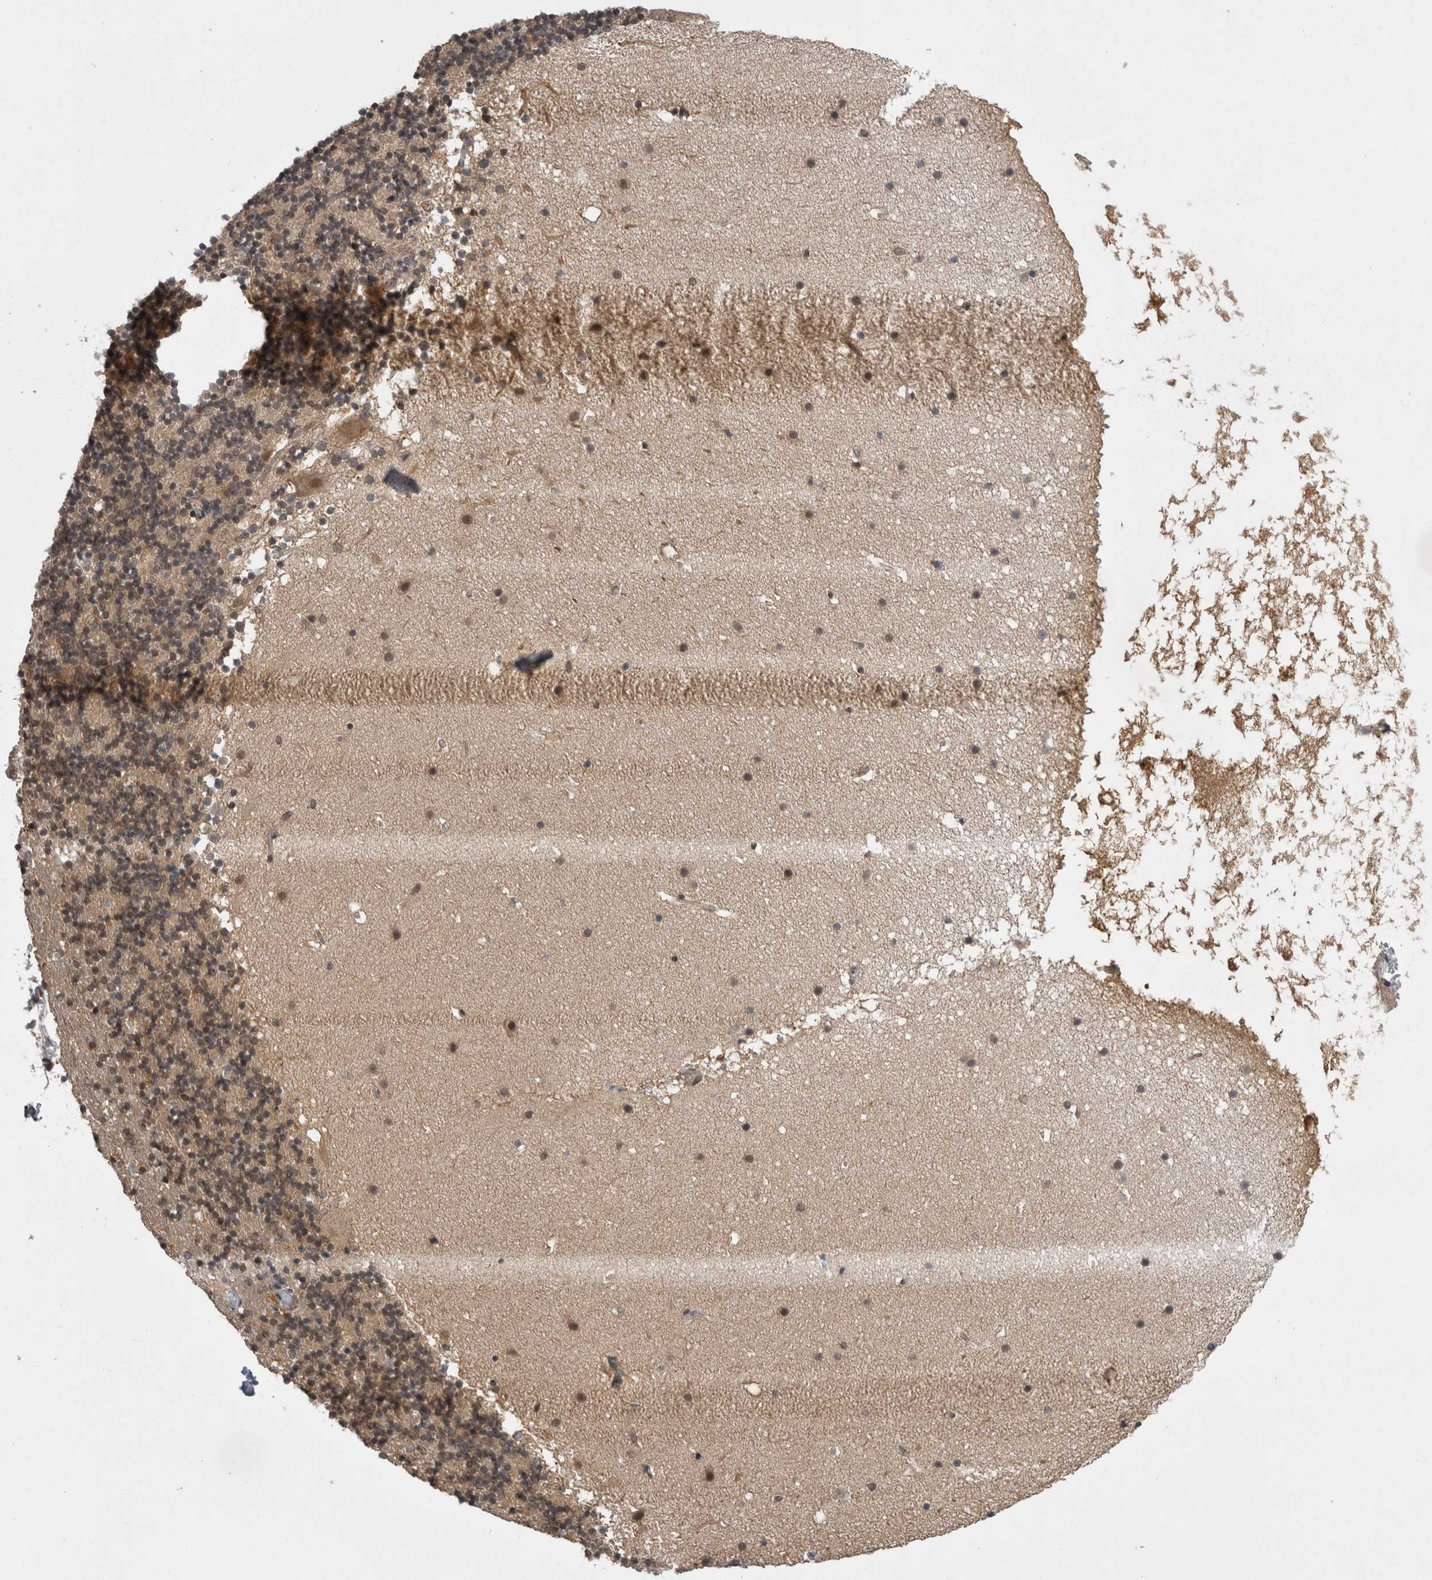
{"staining": {"intensity": "weak", "quantity": "25%-75%", "location": "cytoplasmic/membranous,nuclear"}, "tissue": "cerebellum", "cell_type": "Cells in granular layer", "image_type": "normal", "snomed": [{"axis": "morphology", "description": "Normal tissue, NOS"}, {"axis": "topography", "description": "Cerebellum"}], "caption": "Immunohistochemical staining of normal human cerebellum demonstrates low levels of weak cytoplasmic/membranous,nuclear positivity in about 25%-75% of cells in granular layer.", "gene": "ZNF341", "patient": {"sex": "male", "age": 57}}